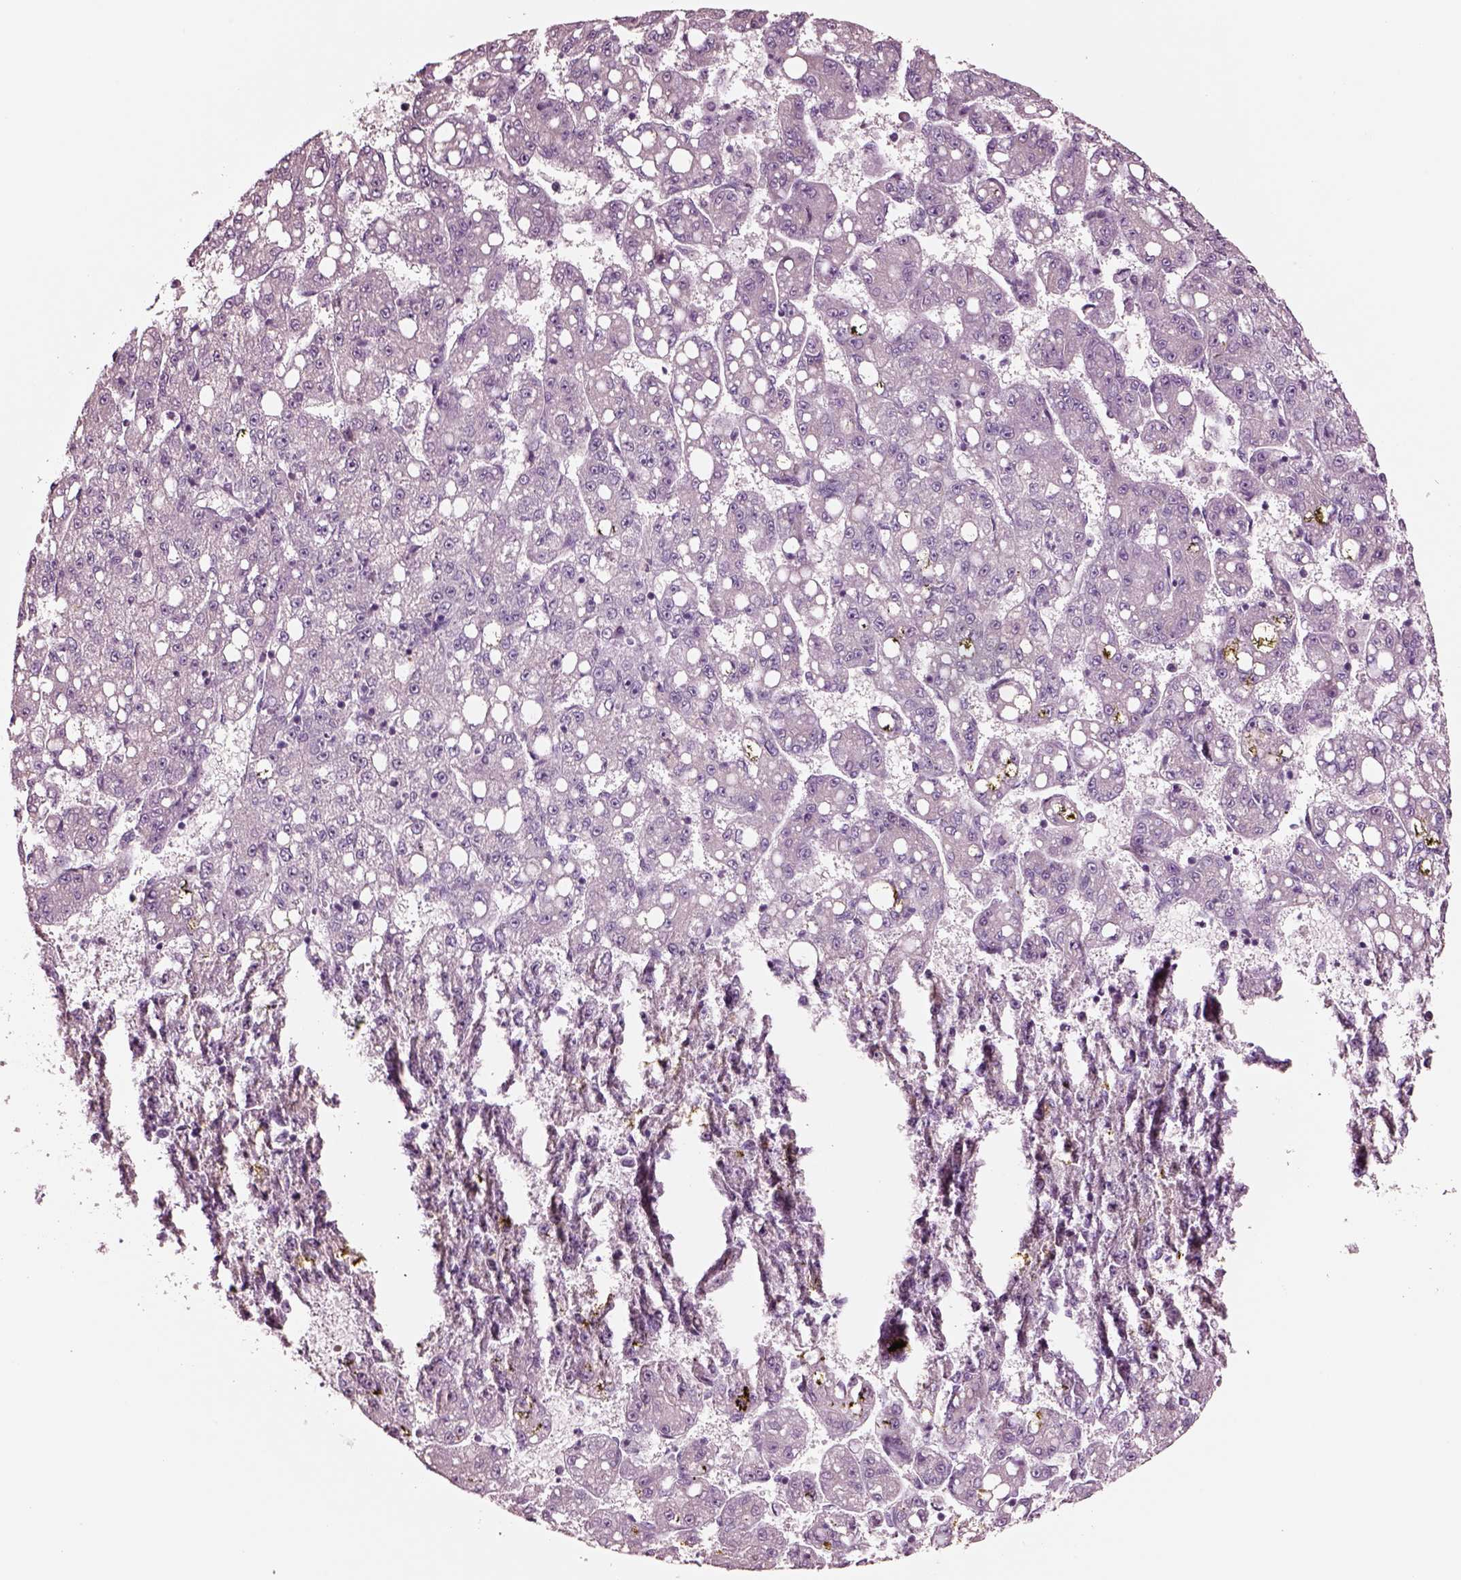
{"staining": {"intensity": "negative", "quantity": "none", "location": "none"}, "tissue": "liver cancer", "cell_type": "Tumor cells", "image_type": "cancer", "snomed": [{"axis": "morphology", "description": "Carcinoma, Hepatocellular, NOS"}, {"axis": "topography", "description": "Liver"}], "caption": "Liver cancer (hepatocellular carcinoma) stained for a protein using immunohistochemistry reveals no expression tumor cells.", "gene": "NMRK2", "patient": {"sex": "female", "age": 65}}